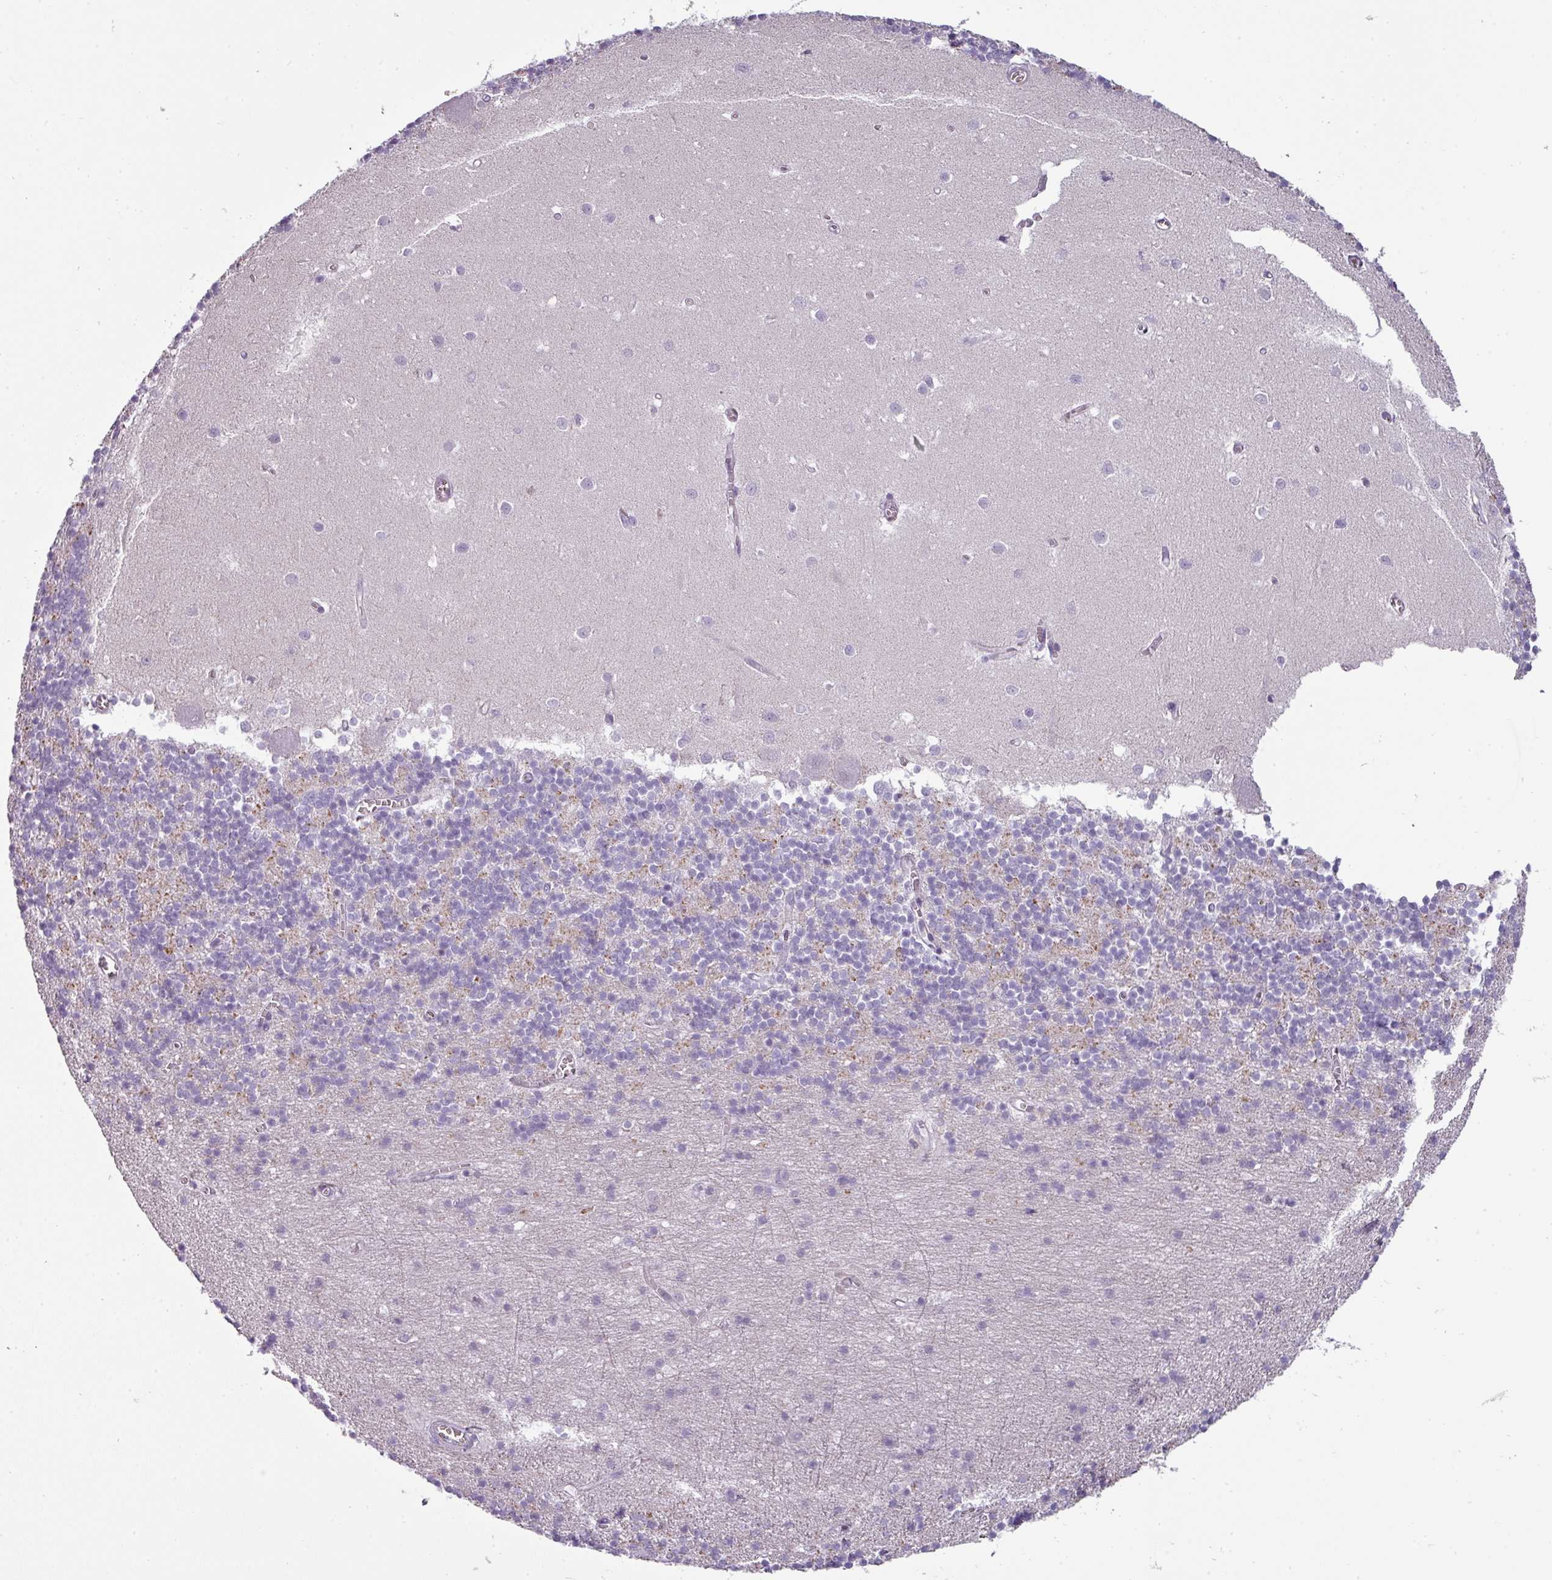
{"staining": {"intensity": "weak", "quantity": "<25%", "location": "cytoplasmic/membranous"}, "tissue": "cerebellum", "cell_type": "Cells in granular layer", "image_type": "normal", "snomed": [{"axis": "morphology", "description": "Normal tissue, NOS"}, {"axis": "topography", "description": "Cerebellum"}], "caption": "DAB immunohistochemical staining of normal cerebellum exhibits no significant expression in cells in granular layer.", "gene": "CHRDL1", "patient": {"sex": "male", "age": 54}}